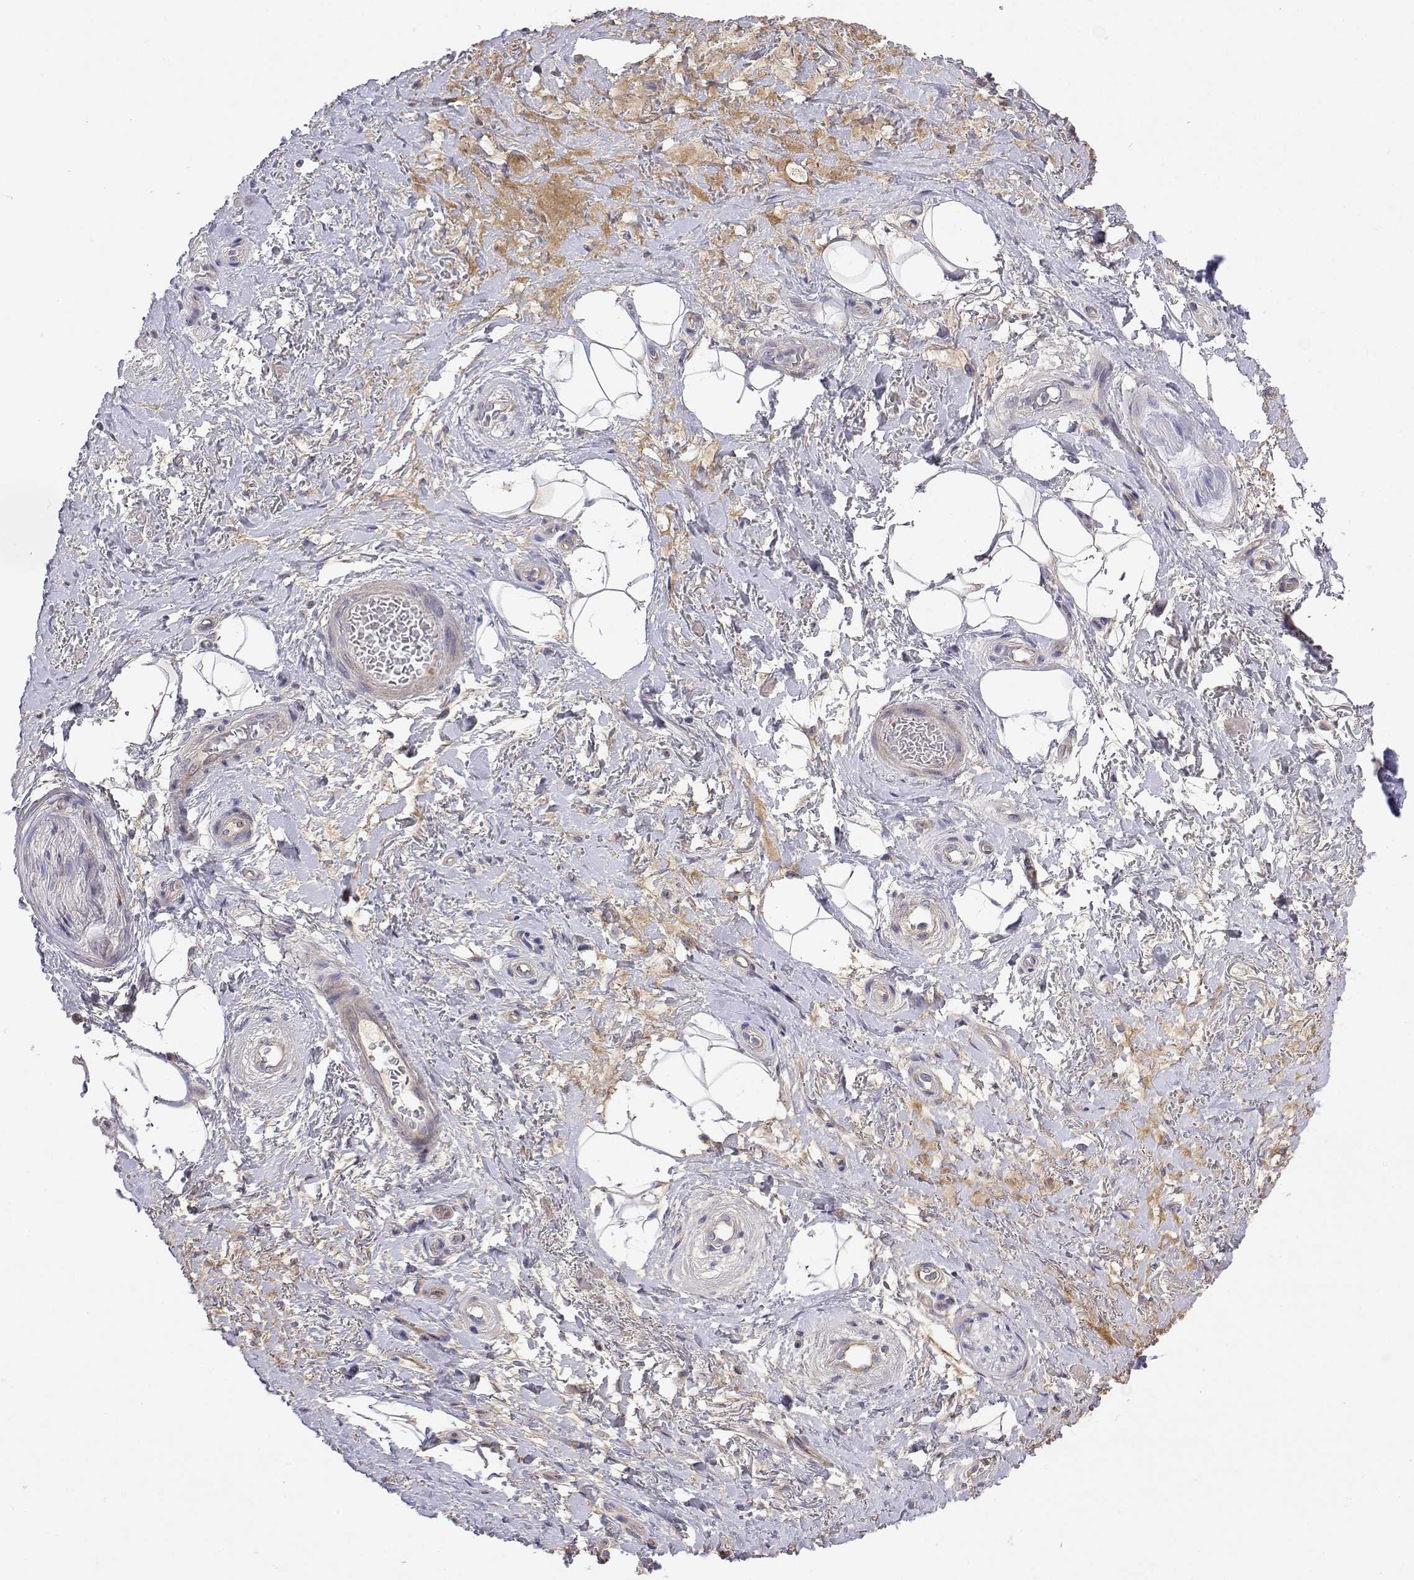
{"staining": {"intensity": "negative", "quantity": "none", "location": "none"}, "tissue": "adipose tissue", "cell_type": "Adipocytes", "image_type": "normal", "snomed": [{"axis": "morphology", "description": "Normal tissue, NOS"}, {"axis": "topography", "description": "Anal"}, {"axis": "topography", "description": "Peripheral nerve tissue"}], "caption": "DAB immunohistochemical staining of benign adipose tissue displays no significant expression in adipocytes. The staining was performed using DAB (3,3'-diaminobenzidine) to visualize the protein expression in brown, while the nuclei were stained in blue with hematoxylin (Magnification: 20x).", "gene": "GGACT", "patient": {"sex": "male", "age": 53}}